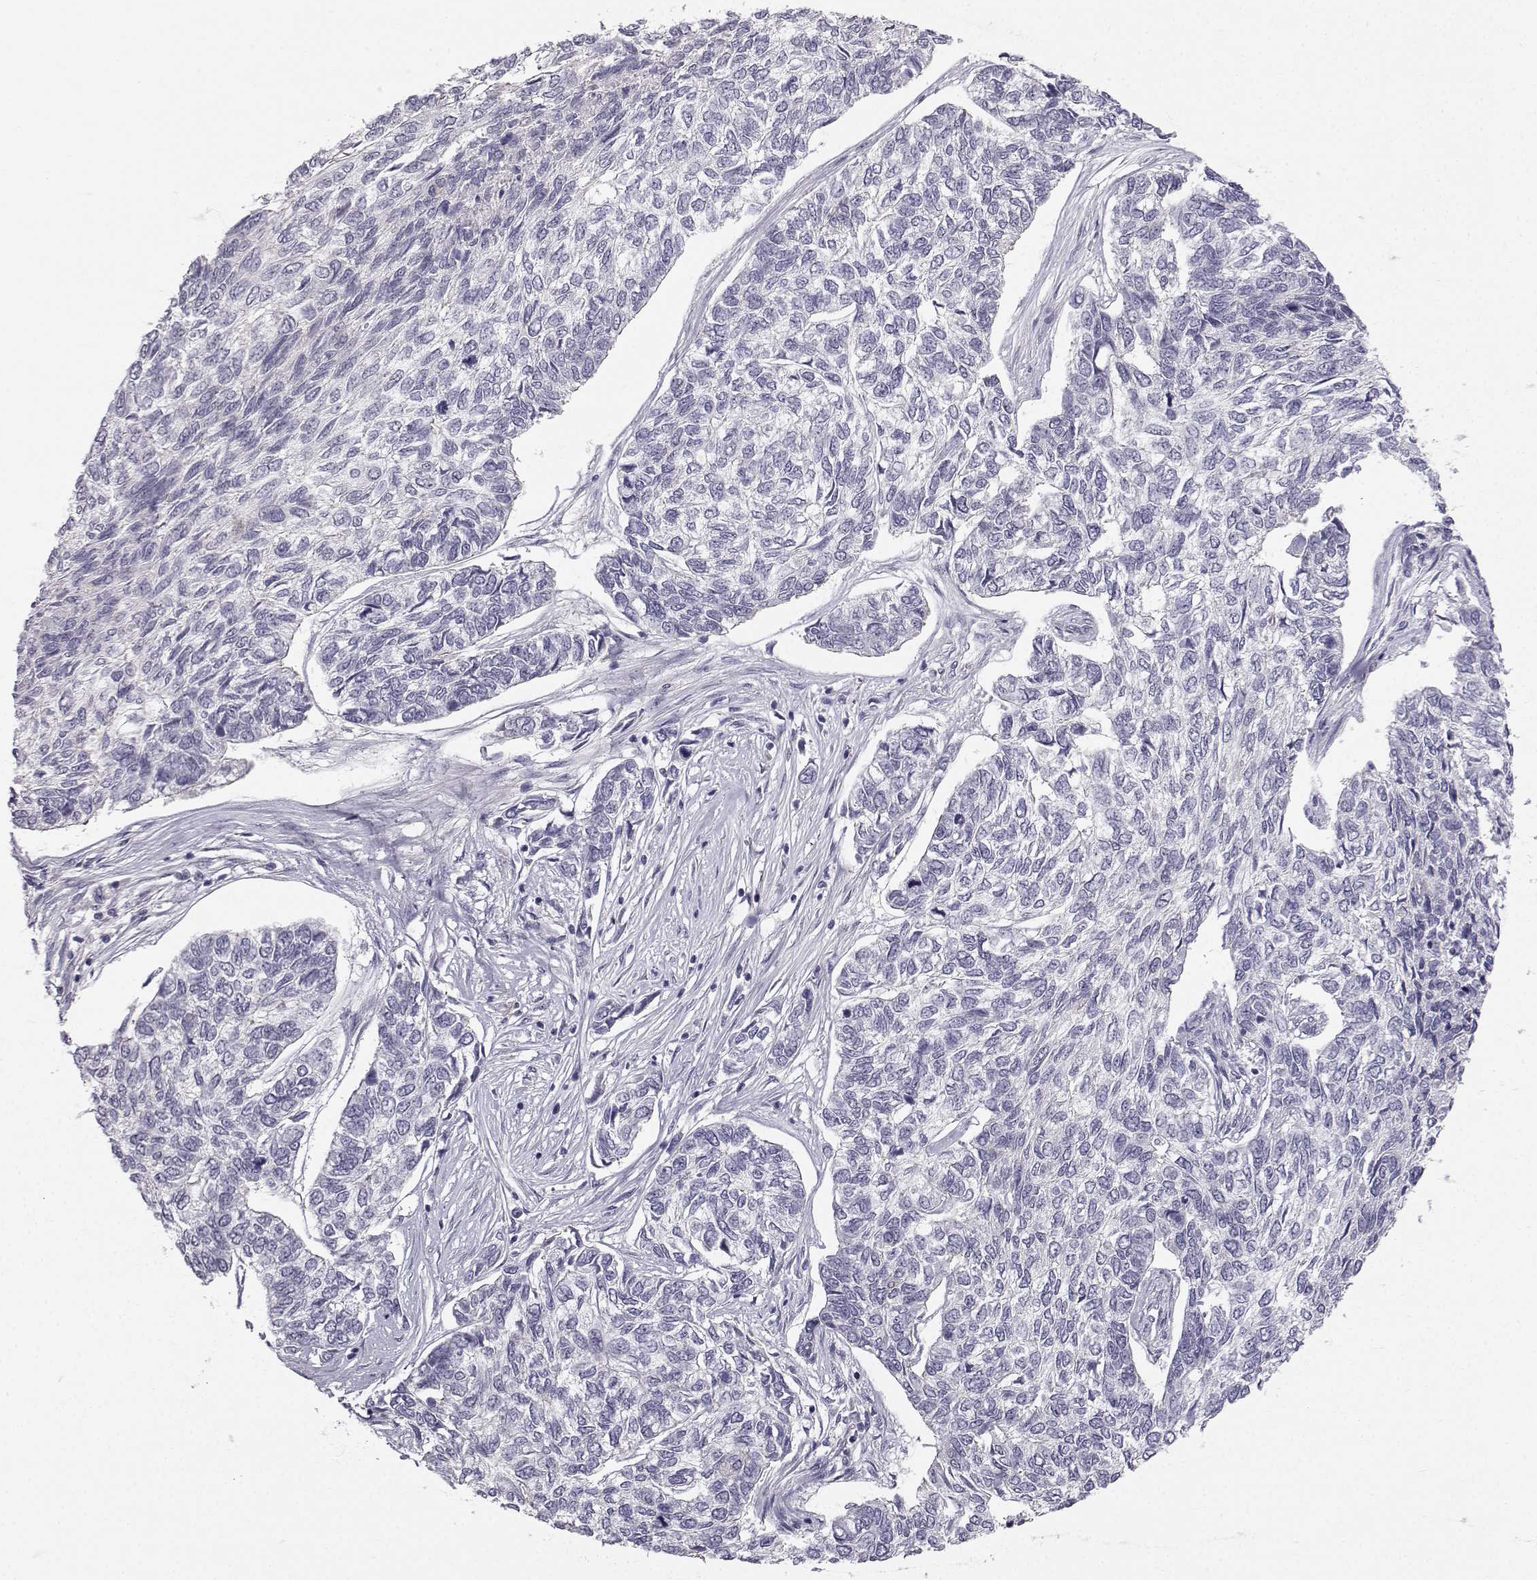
{"staining": {"intensity": "negative", "quantity": "none", "location": "none"}, "tissue": "skin cancer", "cell_type": "Tumor cells", "image_type": "cancer", "snomed": [{"axis": "morphology", "description": "Basal cell carcinoma"}, {"axis": "topography", "description": "Skin"}], "caption": "Immunohistochemical staining of human skin cancer (basal cell carcinoma) reveals no significant expression in tumor cells. (DAB (3,3'-diaminobenzidine) immunohistochemistry, high magnification).", "gene": "ZNF185", "patient": {"sex": "female", "age": 65}}